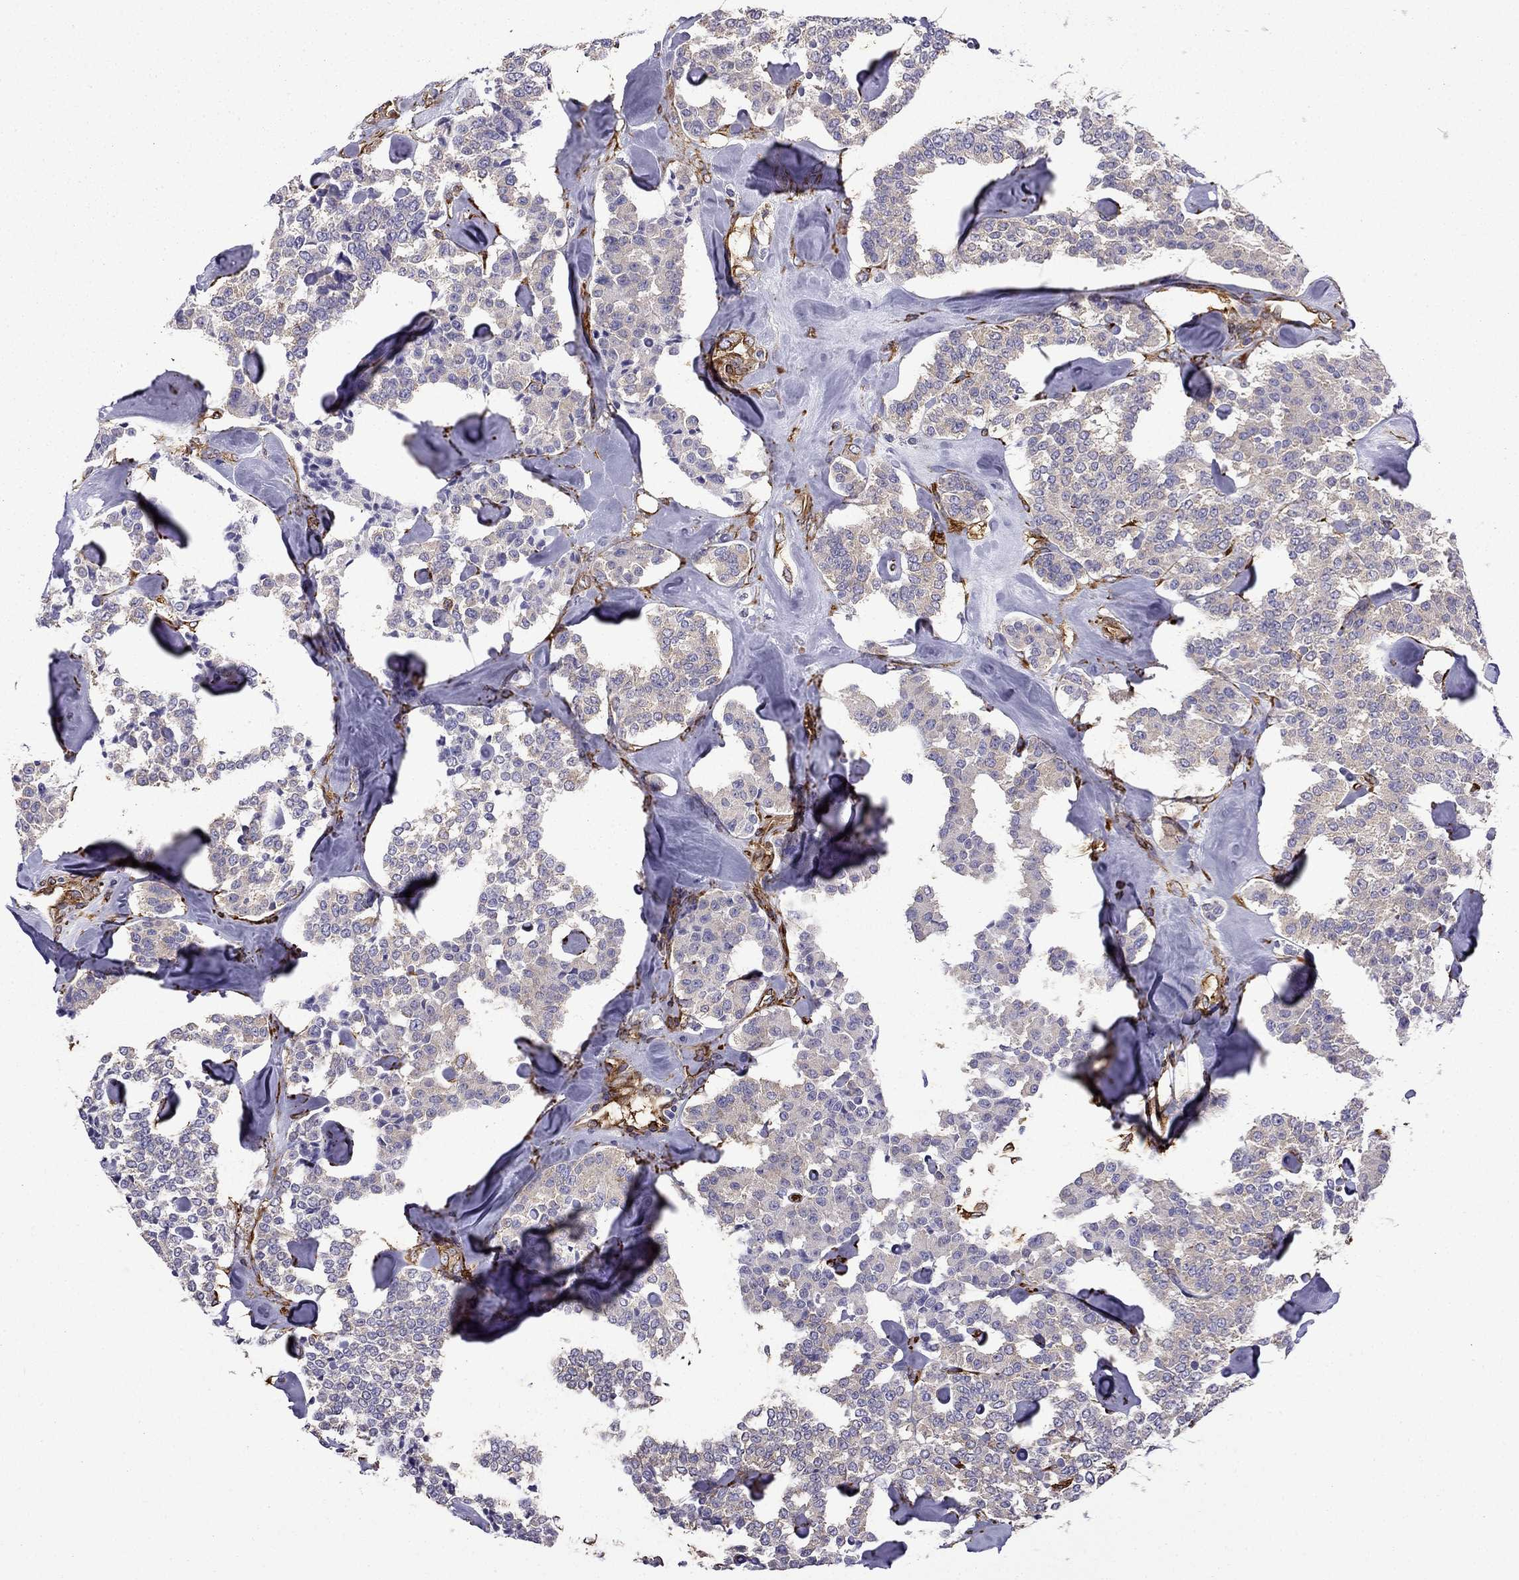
{"staining": {"intensity": "negative", "quantity": "none", "location": "none"}, "tissue": "carcinoid", "cell_type": "Tumor cells", "image_type": "cancer", "snomed": [{"axis": "morphology", "description": "Carcinoid, malignant, NOS"}, {"axis": "topography", "description": "Pancreas"}], "caption": "High power microscopy histopathology image of an immunohistochemistry image of malignant carcinoid, revealing no significant expression in tumor cells.", "gene": "MAP4", "patient": {"sex": "male", "age": 41}}